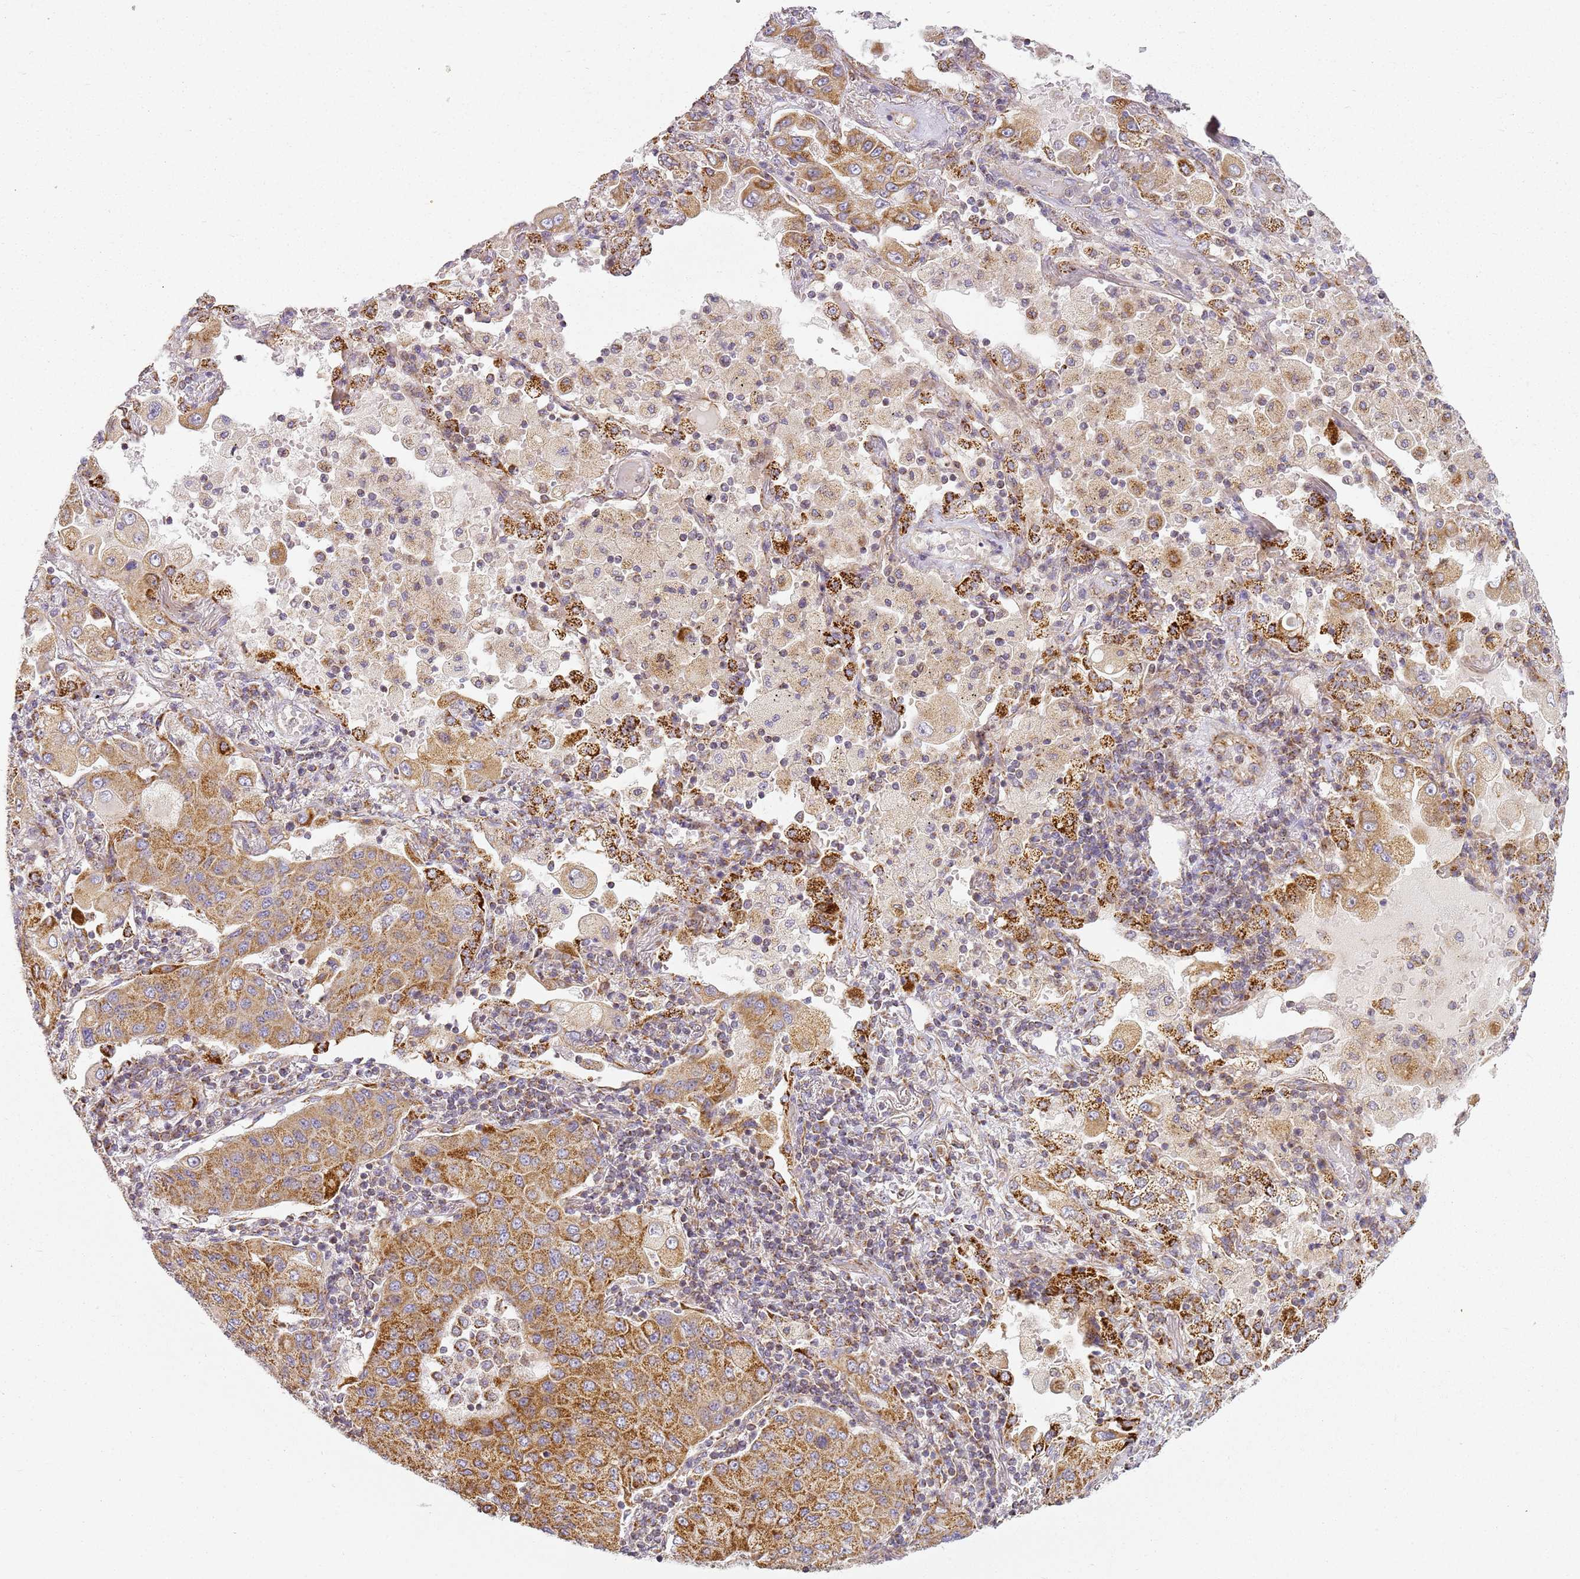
{"staining": {"intensity": "moderate", "quantity": ">75%", "location": "cytoplasmic/membranous"}, "tissue": "lung cancer", "cell_type": "Tumor cells", "image_type": "cancer", "snomed": [{"axis": "morphology", "description": "Squamous cell carcinoma, NOS"}, {"axis": "topography", "description": "Lung"}], "caption": "Immunohistochemical staining of lung cancer (squamous cell carcinoma) demonstrates moderate cytoplasmic/membranous protein positivity in about >75% of tumor cells.", "gene": "TMEM200C", "patient": {"sex": "male", "age": 74}}